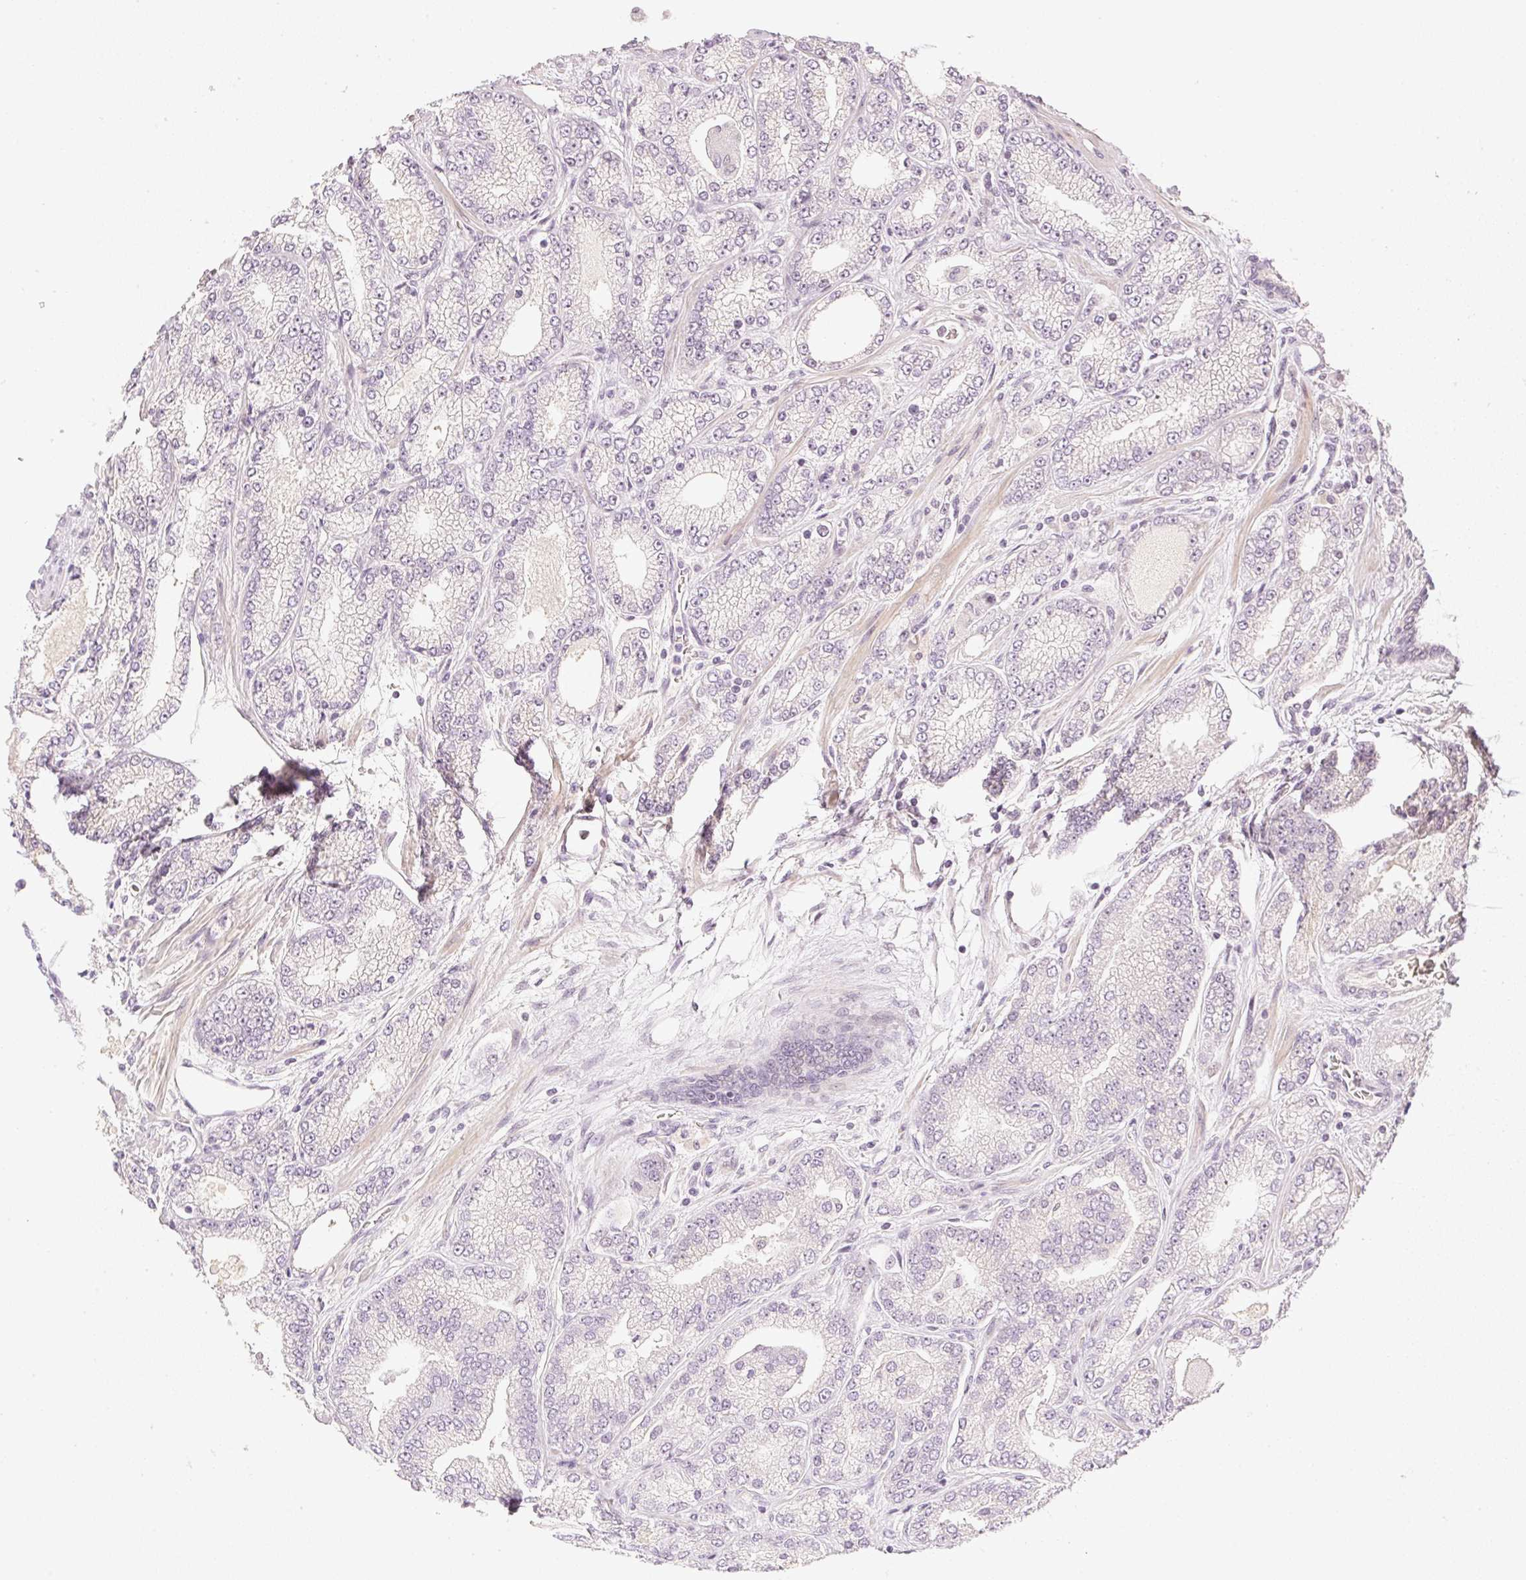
{"staining": {"intensity": "weak", "quantity": "<25%", "location": "nuclear"}, "tissue": "prostate cancer", "cell_type": "Tumor cells", "image_type": "cancer", "snomed": [{"axis": "morphology", "description": "Adenocarcinoma, High grade"}, {"axis": "topography", "description": "Prostate"}], "caption": "Tumor cells are negative for protein expression in human prostate cancer.", "gene": "AAR2", "patient": {"sex": "male", "age": 68}}